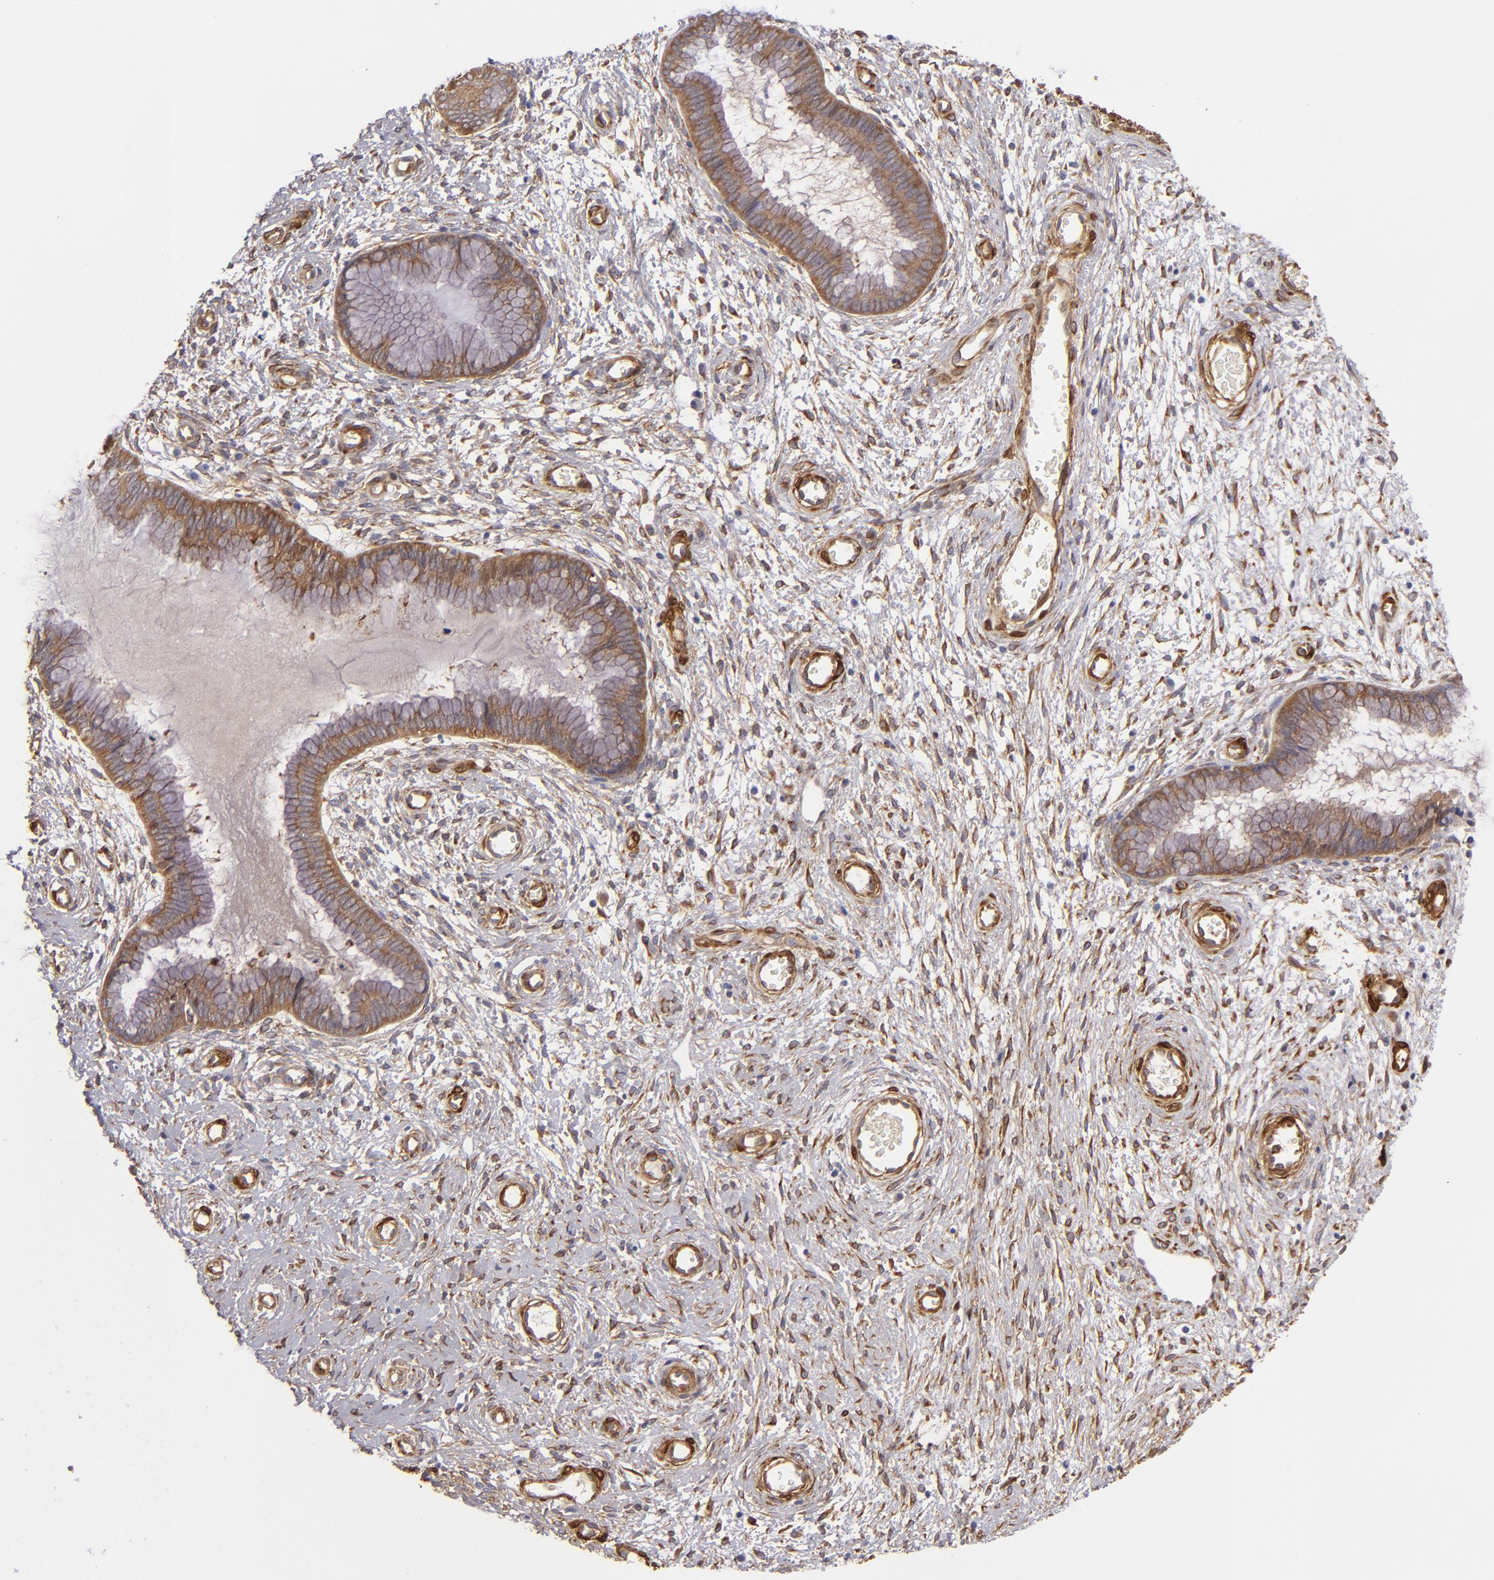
{"staining": {"intensity": "moderate", "quantity": ">75%", "location": "cytoplasmic/membranous"}, "tissue": "cervix", "cell_type": "Glandular cells", "image_type": "normal", "snomed": [{"axis": "morphology", "description": "Normal tissue, NOS"}, {"axis": "topography", "description": "Cervix"}], "caption": "A high-resolution photomicrograph shows immunohistochemistry staining of unremarkable cervix, which displays moderate cytoplasmic/membranous staining in approximately >75% of glandular cells. (brown staining indicates protein expression, while blue staining denotes nuclei).", "gene": "VCL", "patient": {"sex": "female", "age": 55}}